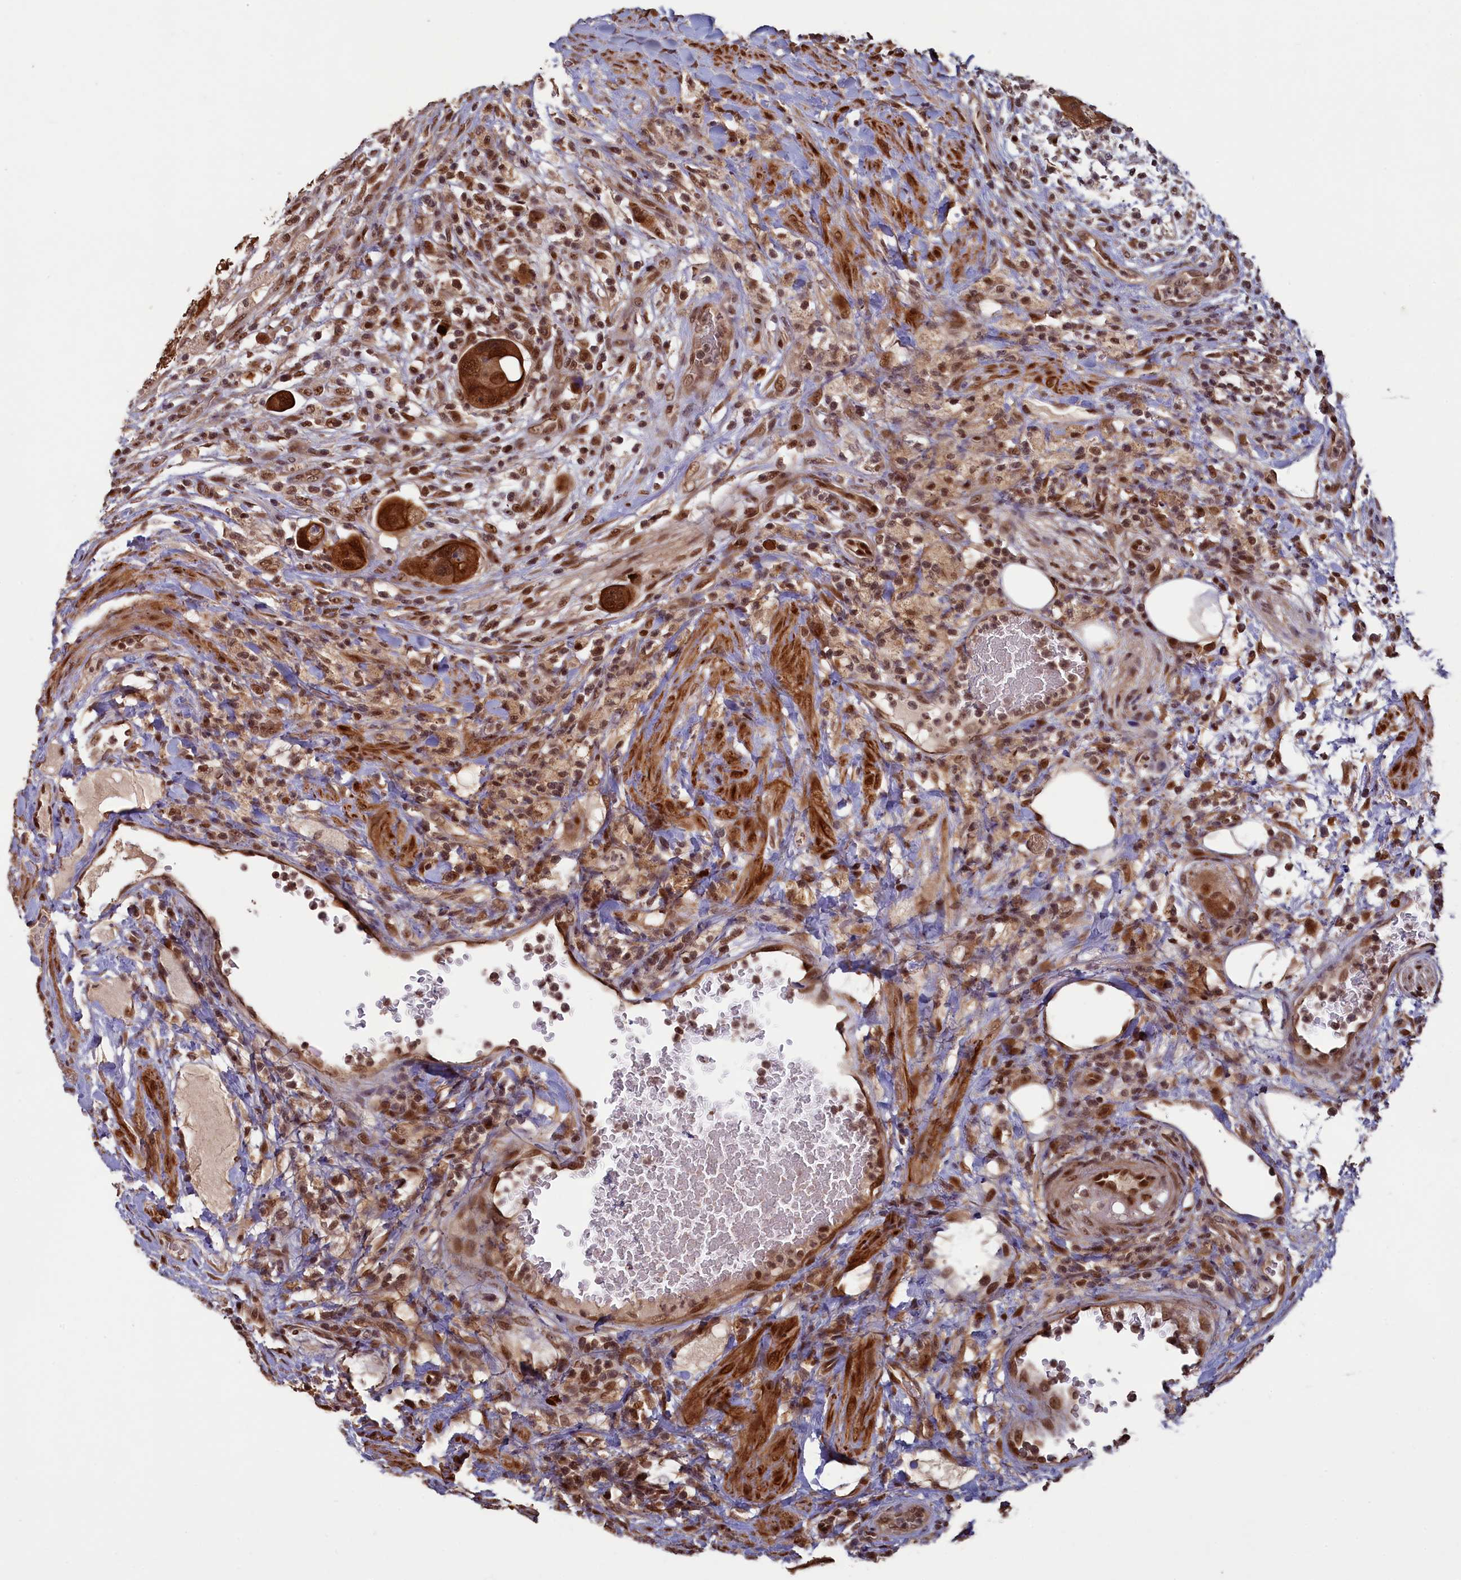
{"staining": {"intensity": "strong", "quantity": ">75%", "location": "cytoplasmic/membranous,nuclear"}, "tissue": "colorectal cancer", "cell_type": "Tumor cells", "image_type": "cancer", "snomed": [{"axis": "morphology", "description": "Adenocarcinoma, NOS"}, {"axis": "topography", "description": "Rectum"}], "caption": "The micrograph reveals staining of colorectal adenocarcinoma, revealing strong cytoplasmic/membranous and nuclear protein expression (brown color) within tumor cells.", "gene": "NAE1", "patient": {"sex": "male", "age": 59}}